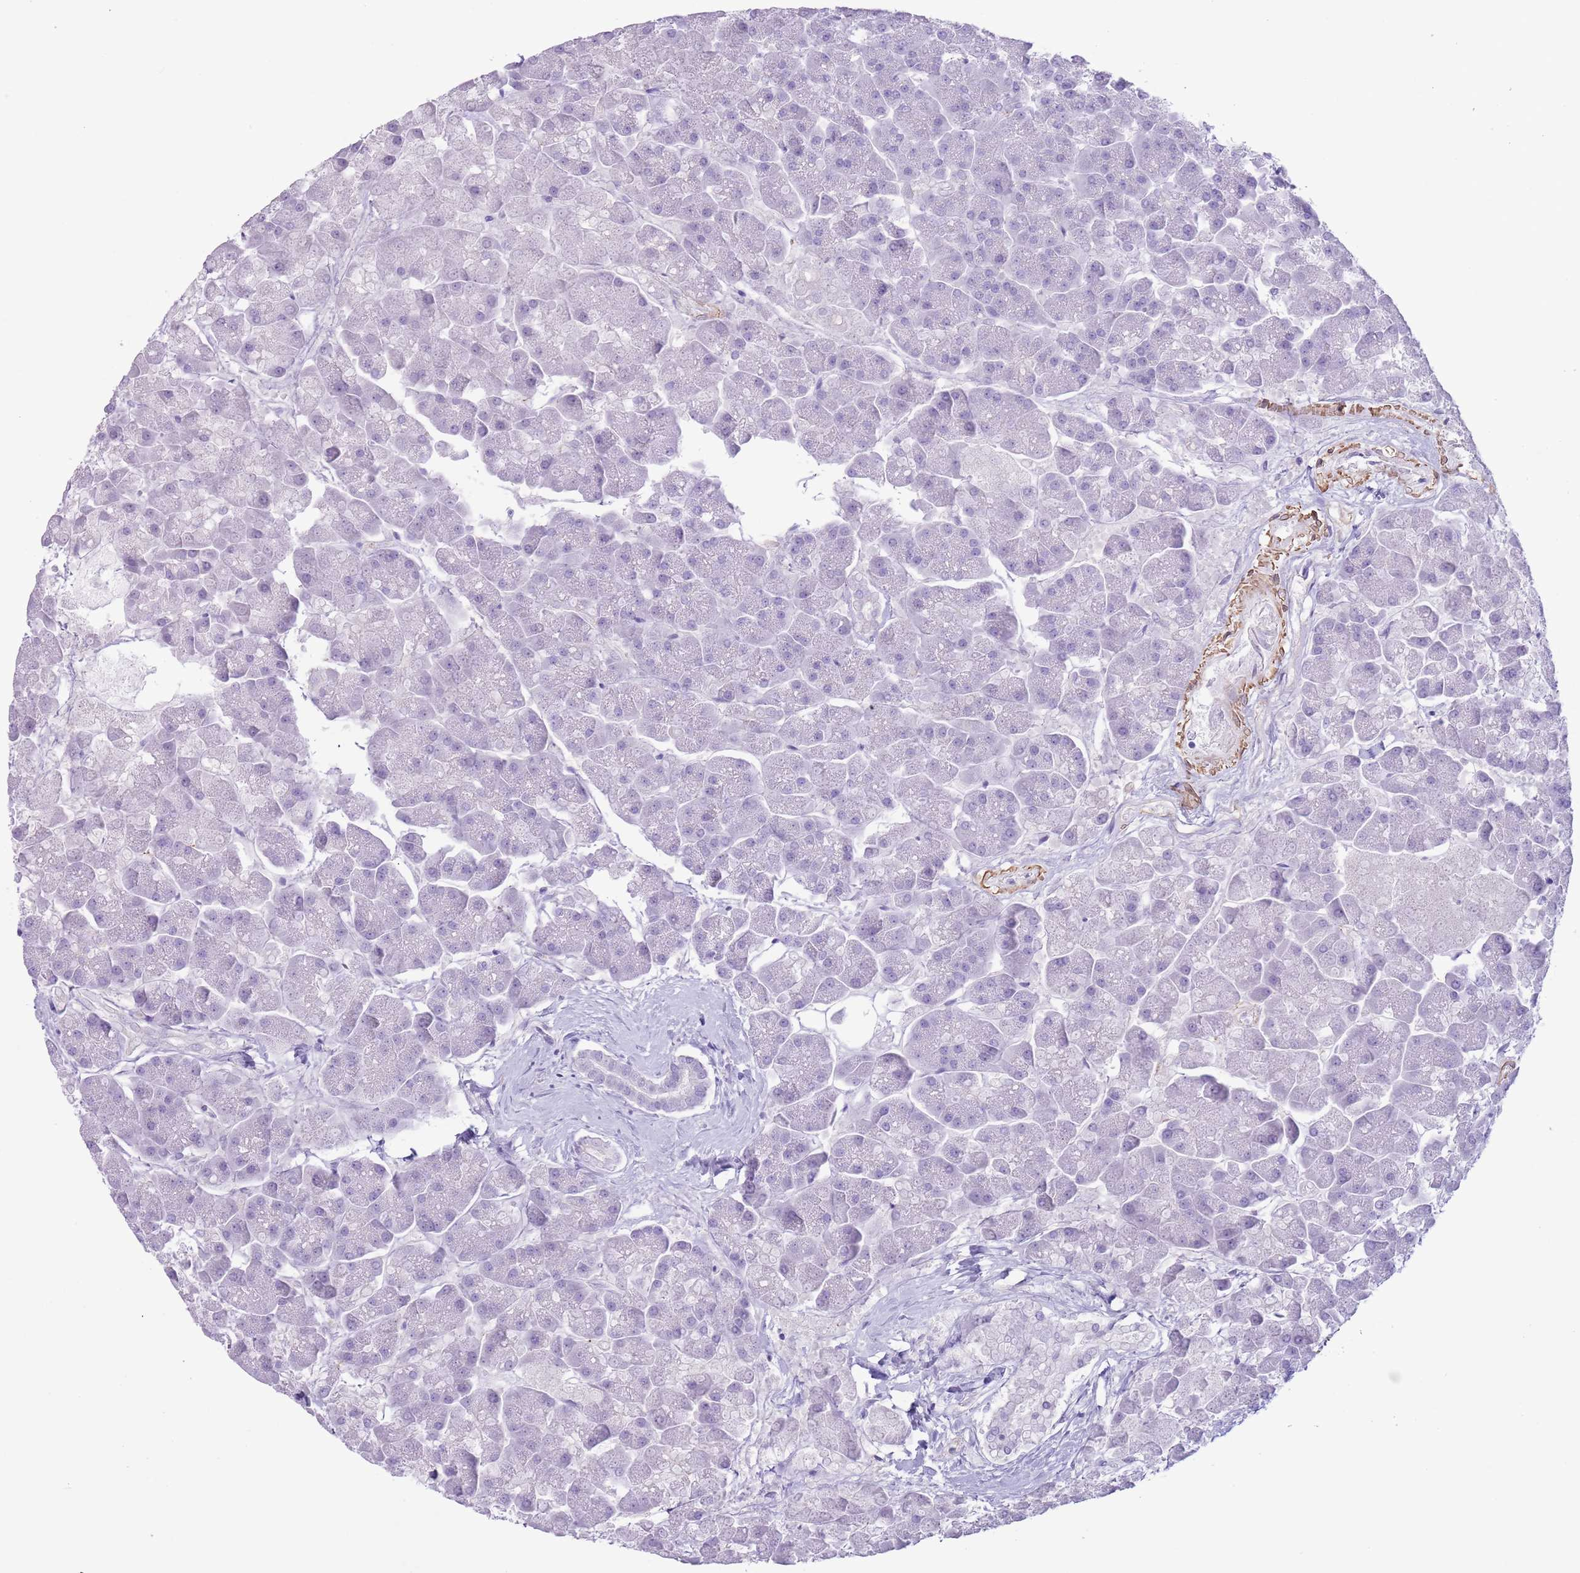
{"staining": {"intensity": "negative", "quantity": "none", "location": "none"}, "tissue": "pancreas", "cell_type": "Exocrine glandular cells", "image_type": "normal", "snomed": [{"axis": "morphology", "description": "Normal tissue, NOS"}, {"axis": "topography", "description": "Pancreas"}, {"axis": "topography", "description": "Peripheral nerve tissue"}], "caption": "This is an IHC photomicrograph of benign human pancreas. There is no staining in exocrine glandular cells.", "gene": "SLC7A14", "patient": {"sex": "male", "age": 54}}